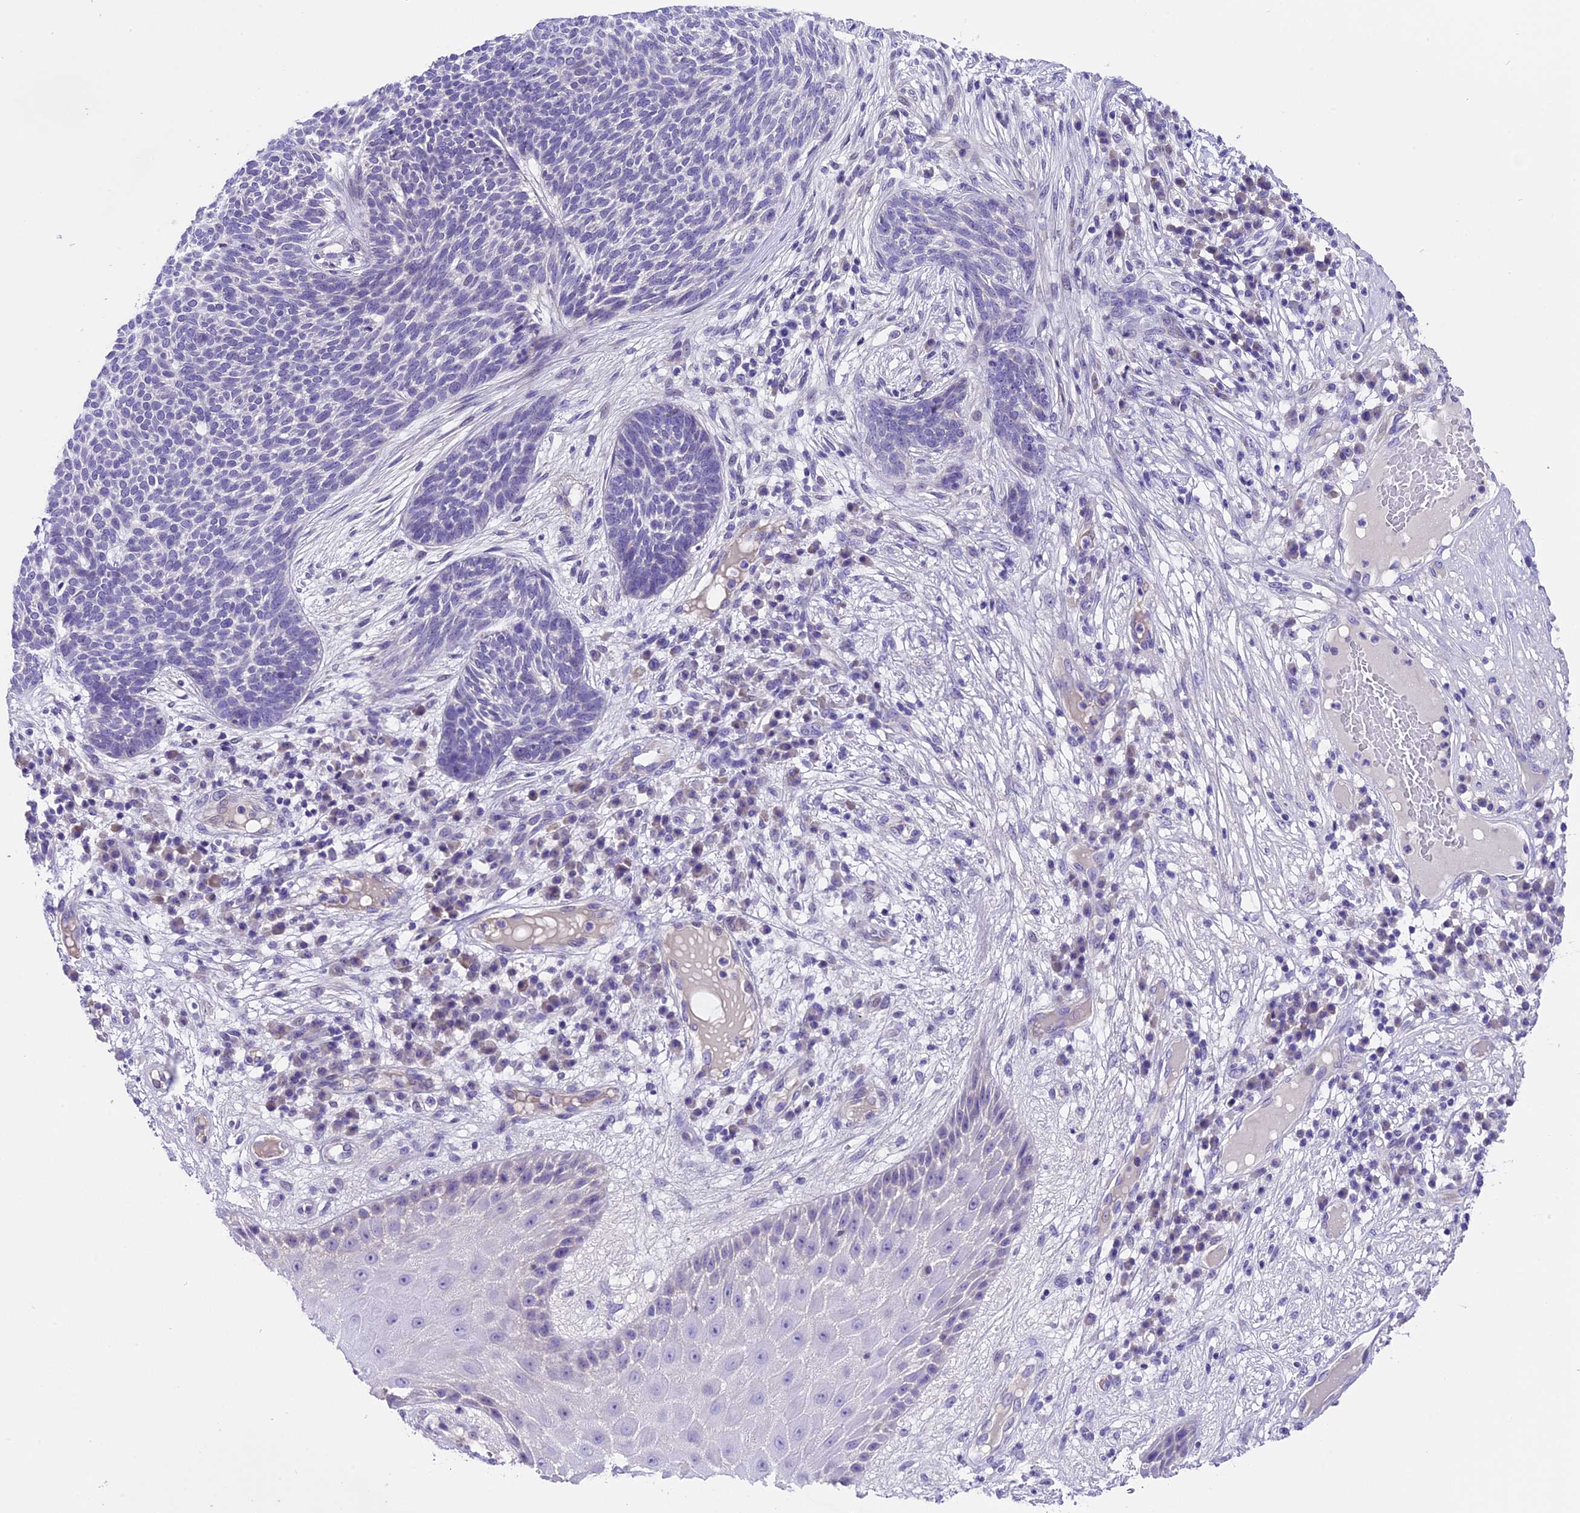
{"staining": {"intensity": "negative", "quantity": "none", "location": "none"}, "tissue": "skin cancer", "cell_type": "Tumor cells", "image_type": "cancer", "snomed": [{"axis": "morphology", "description": "Normal tissue, NOS"}, {"axis": "morphology", "description": "Basal cell carcinoma"}, {"axis": "topography", "description": "Skin"}], "caption": "High magnification brightfield microscopy of skin cancer (basal cell carcinoma) stained with DAB (brown) and counterstained with hematoxylin (blue): tumor cells show no significant staining. The staining was performed using DAB (3,3'-diaminobenzidine) to visualize the protein expression in brown, while the nuclei were stained in blue with hematoxylin (Magnification: 20x).", "gene": "PRR15", "patient": {"sex": "male", "age": 64}}